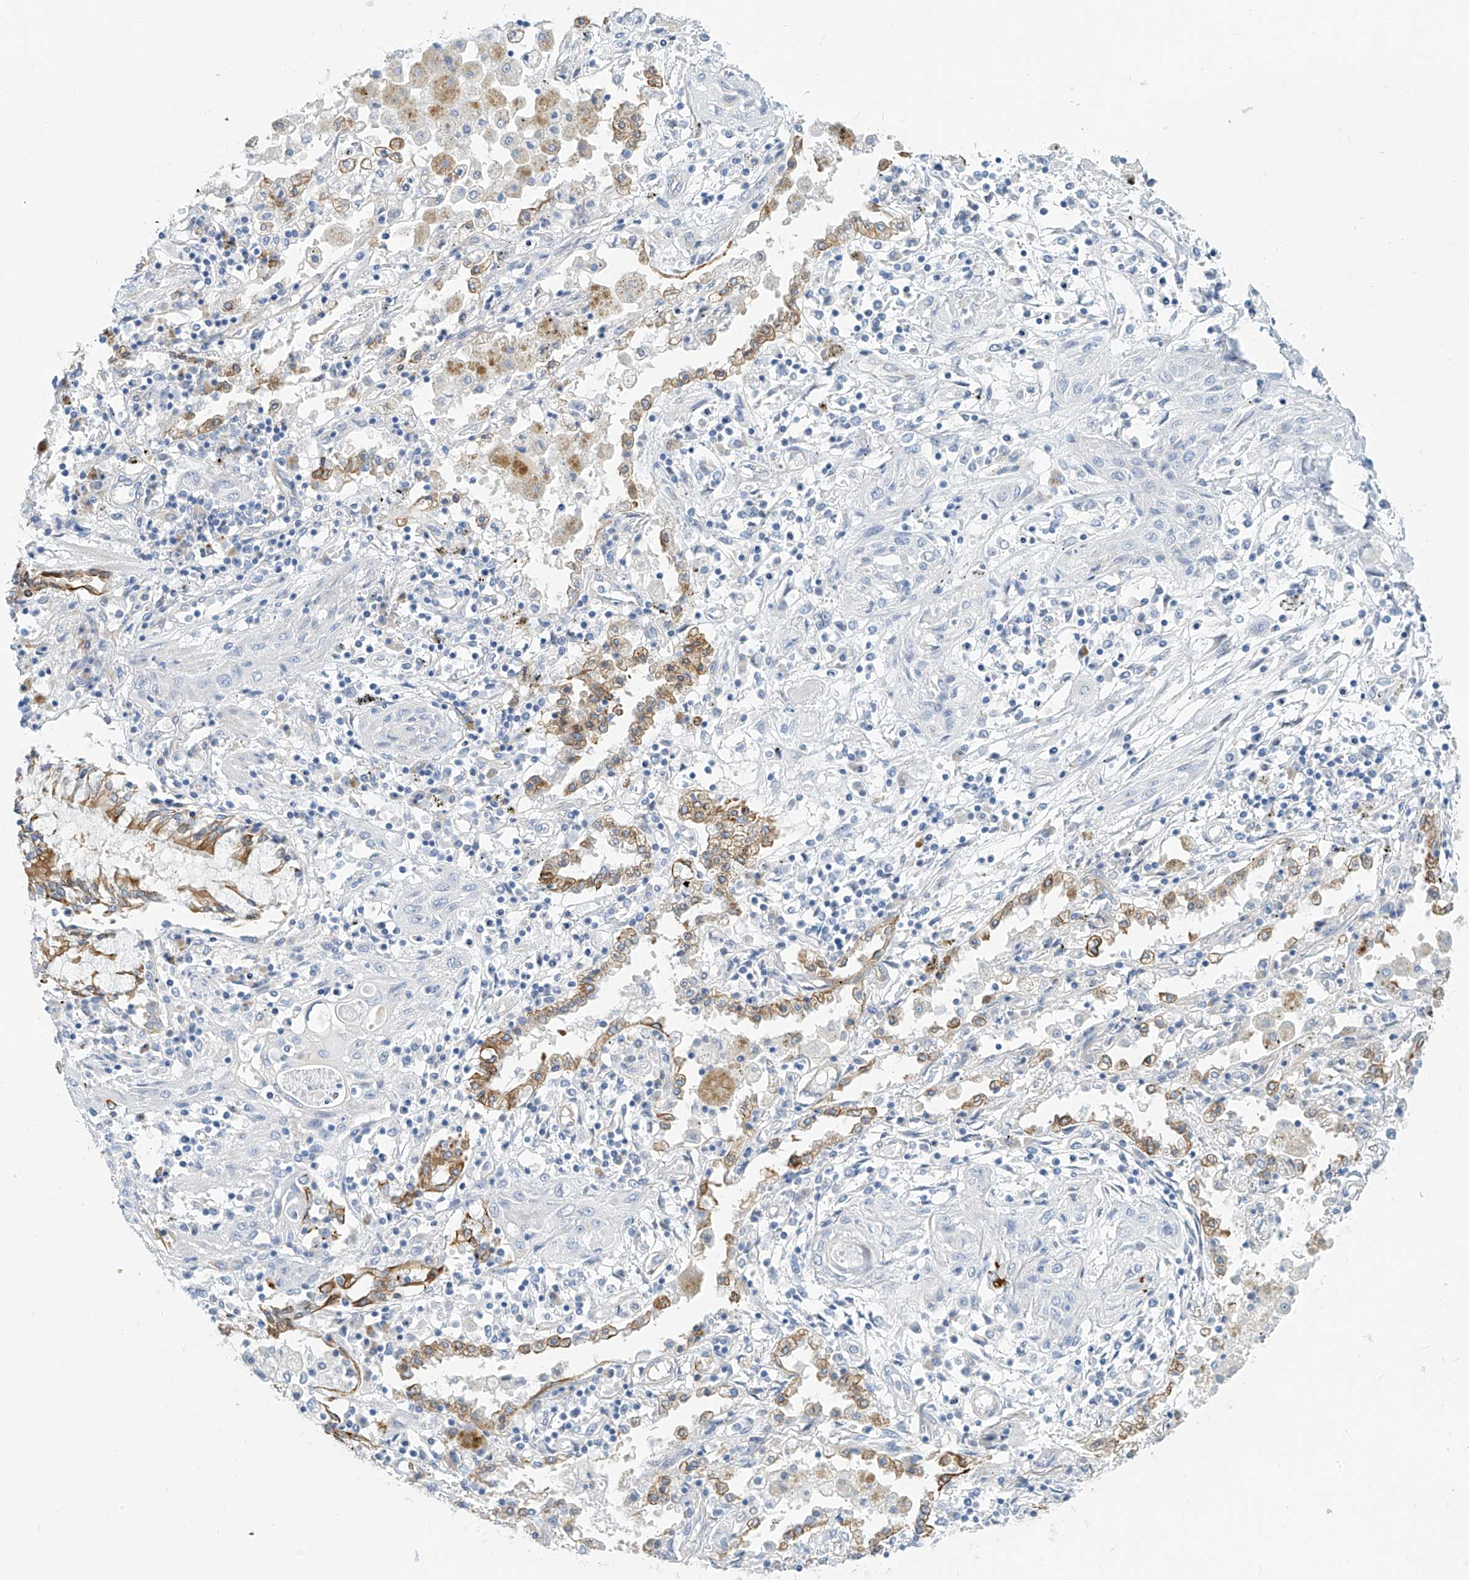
{"staining": {"intensity": "moderate", "quantity": "<25%", "location": "cytoplasmic/membranous"}, "tissue": "lung cancer", "cell_type": "Tumor cells", "image_type": "cancer", "snomed": [{"axis": "morphology", "description": "Squamous cell carcinoma, NOS"}, {"axis": "topography", "description": "Lung"}], "caption": "Protein staining of lung cancer tissue shows moderate cytoplasmic/membranous positivity in about <25% of tumor cells.", "gene": "PIK3C2B", "patient": {"sex": "female", "age": 47}}